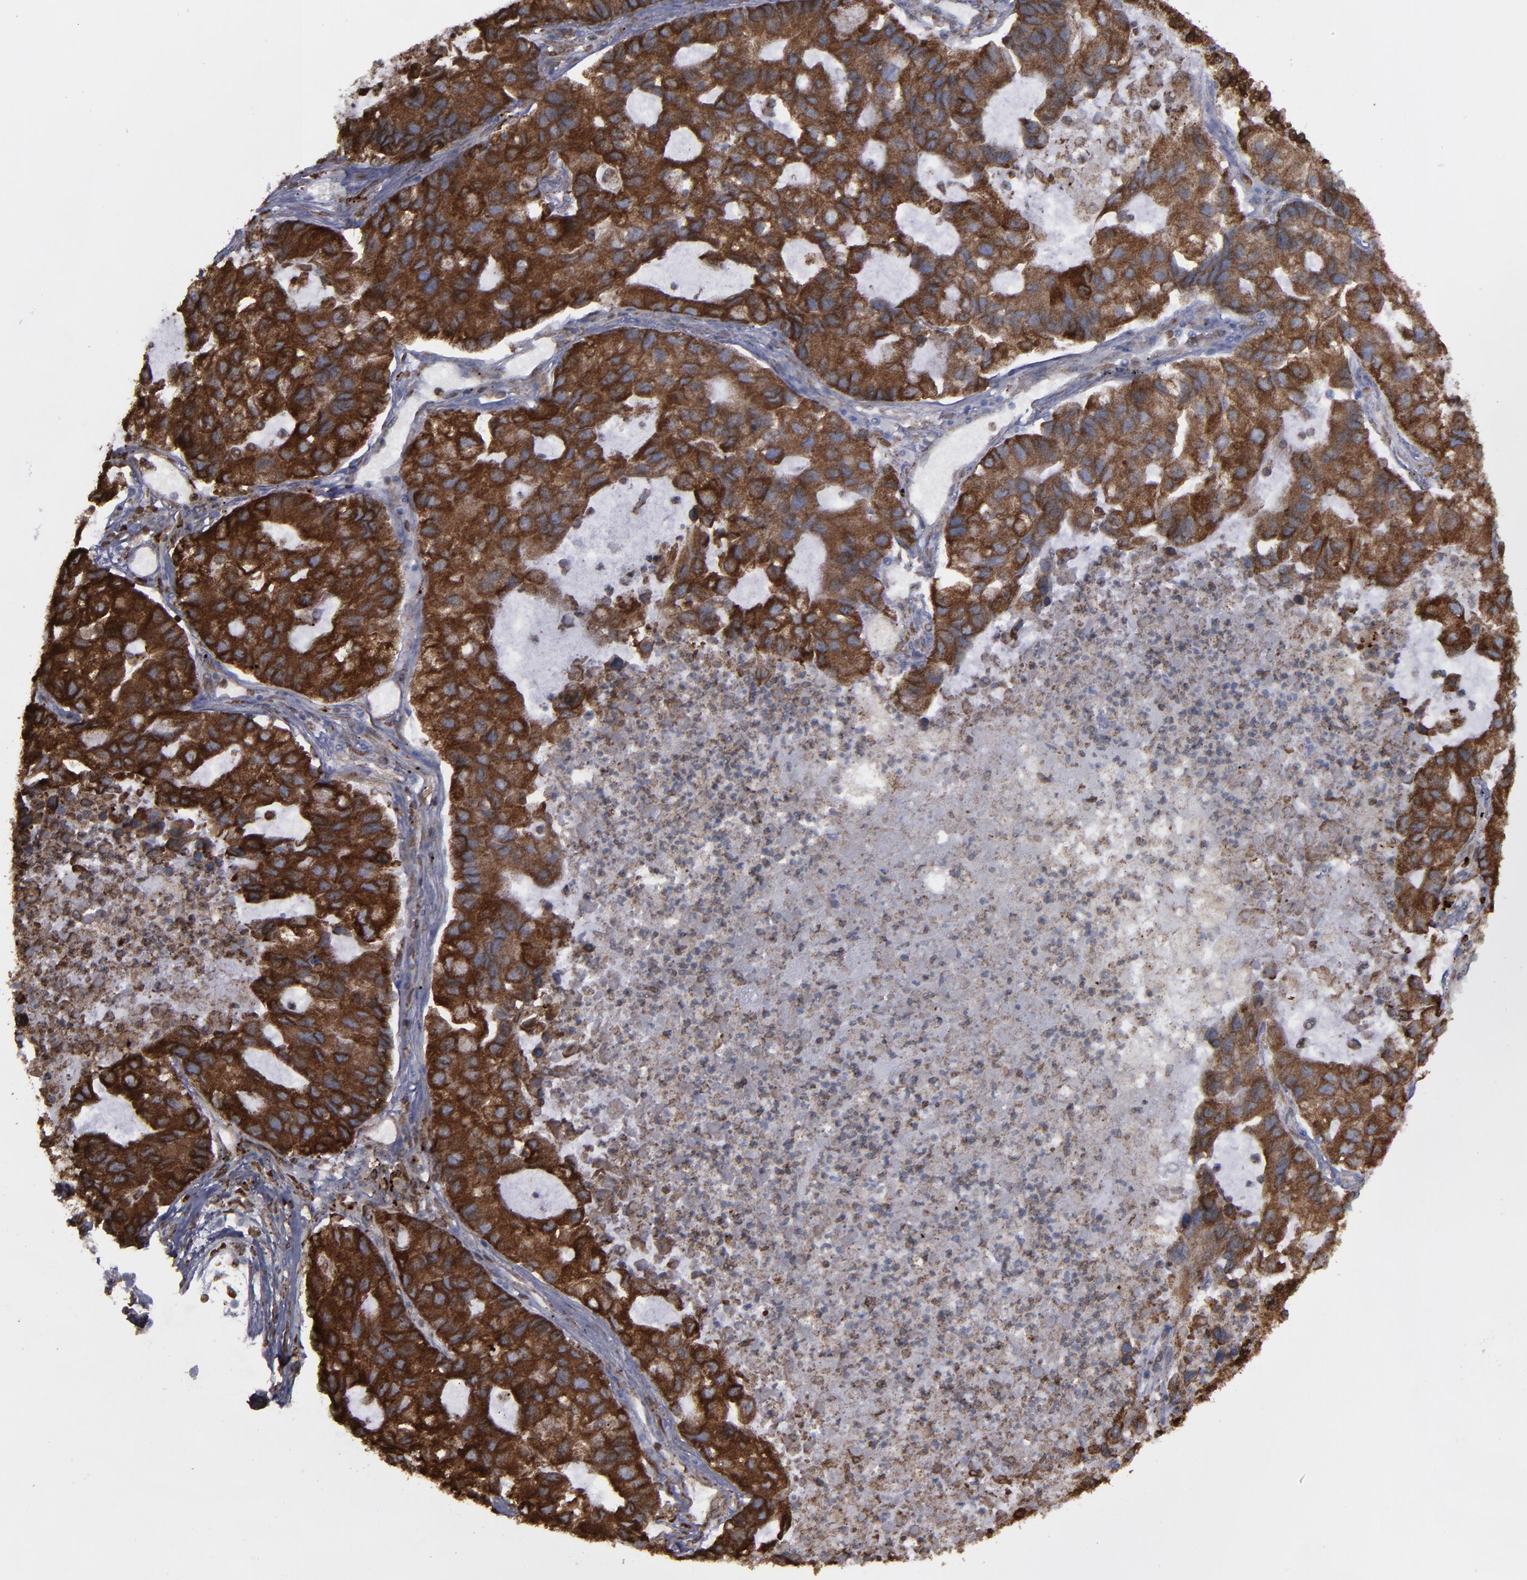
{"staining": {"intensity": "strong", "quantity": ">75%", "location": "cytoplasmic/membranous"}, "tissue": "lung cancer", "cell_type": "Tumor cells", "image_type": "cancer", "snomed": [{"axis": "morphology", "description": "Adenocarcinoma, NOS"}, {"axis": "topography", "description": "Lung"}], "caption": "Immunohistochemical staining of lung adenocarcinoma exhibits high levels of strong cytoplasmic/membranous protein positivity in approximately >75% of tumor cells.", "gene": "ERLIN2", "patient": {"sex": "female", "age": 51}}